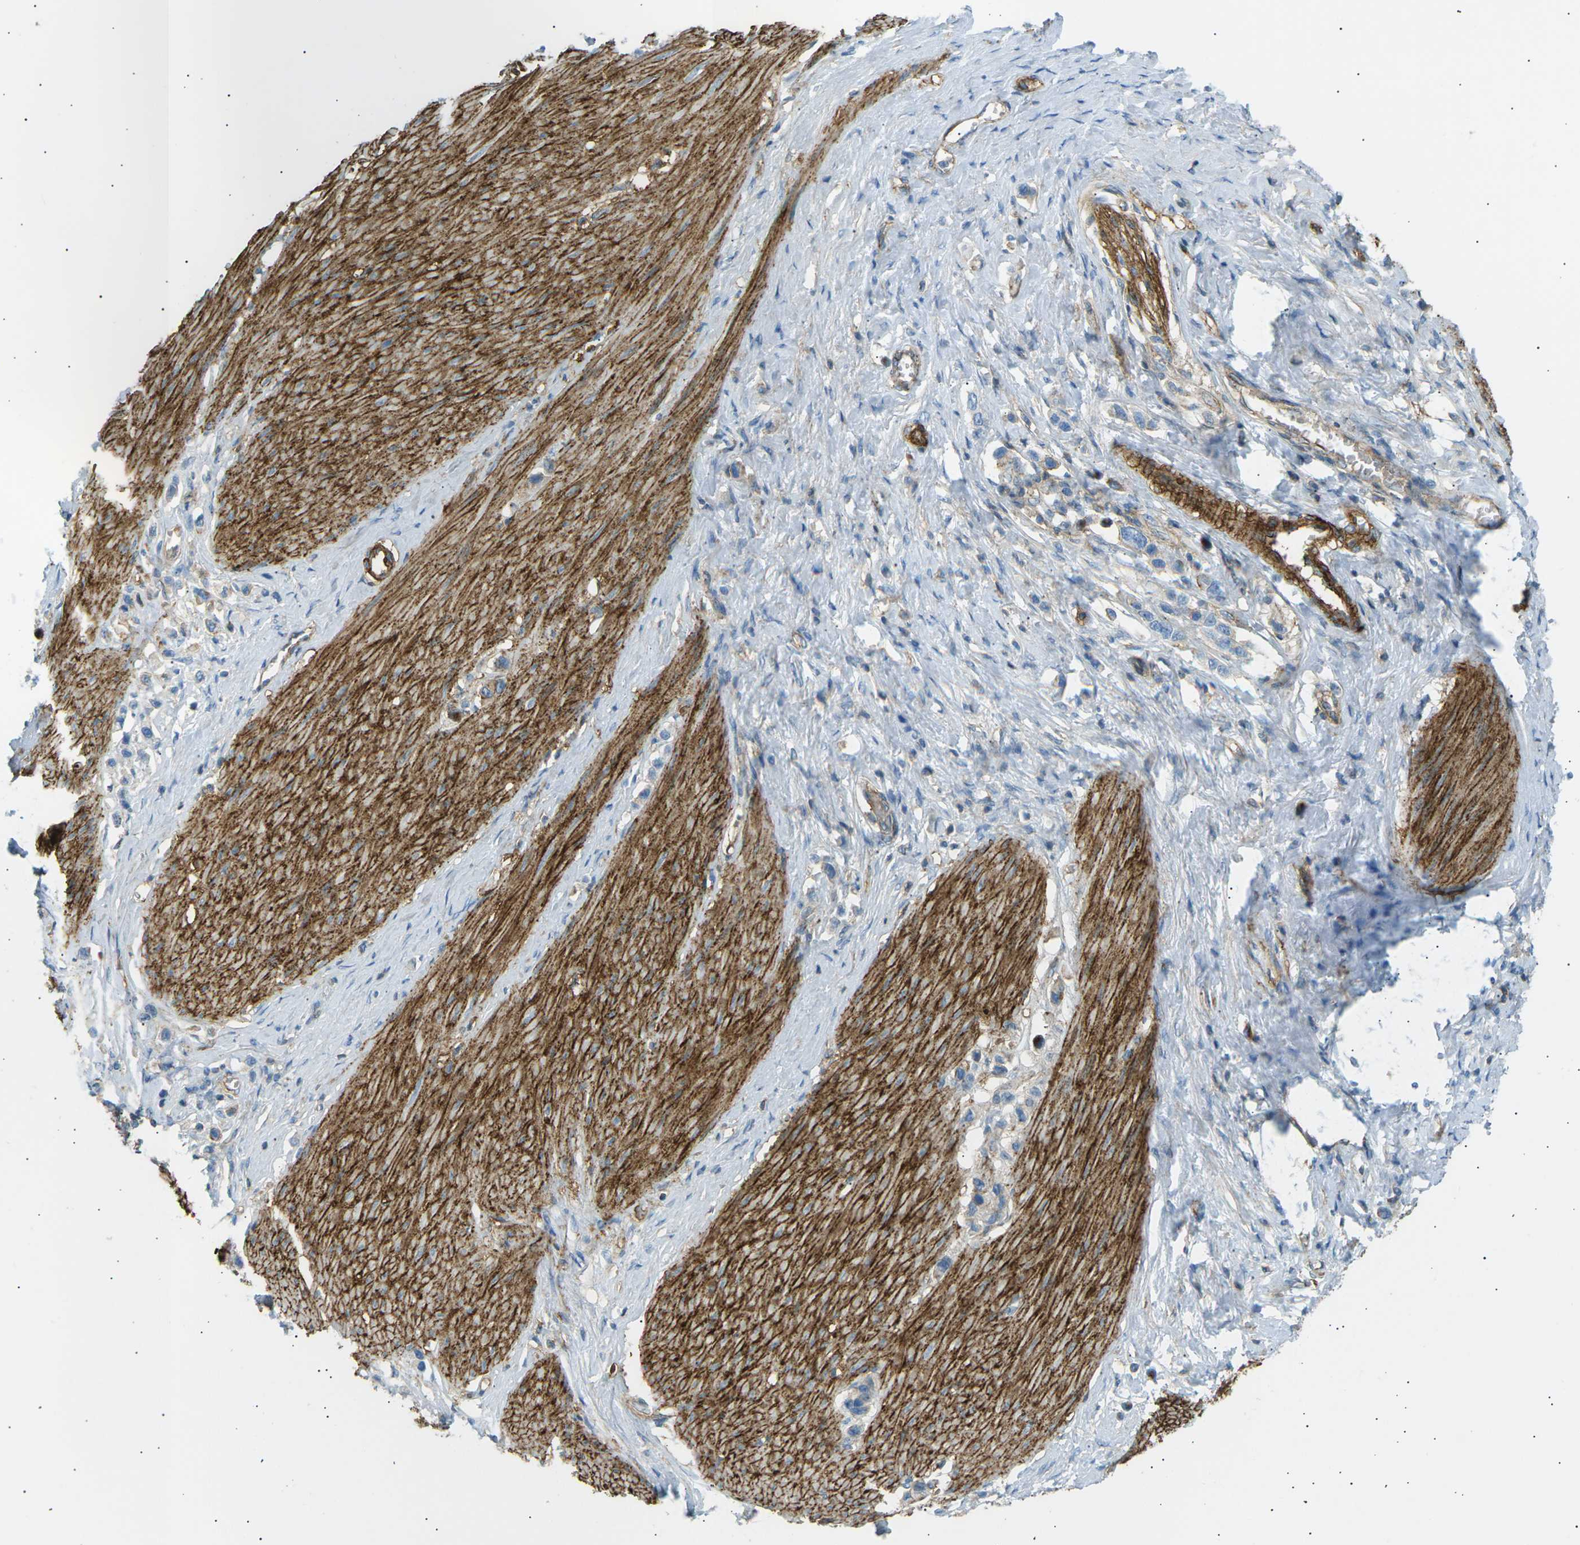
{"staining": {"intensity": "negative", "quantity": "none", "location": "none"}, "tissue": "stomach cancer", "cell_type": "Tumor cells", "image_type": "cancer", "snomed": [{"axis": "morphology", "description": "Adenocarcinoma, NOS"}, {"axis": "topography", "description": "Stomach"}], "caption": "Human stomach cancer (adenocarcinoma) stained for a protein using IHC reveals no positivity in tumor cells.", "gene": "ATP2B4", "patient": {"sex": "female", "age": 65}}